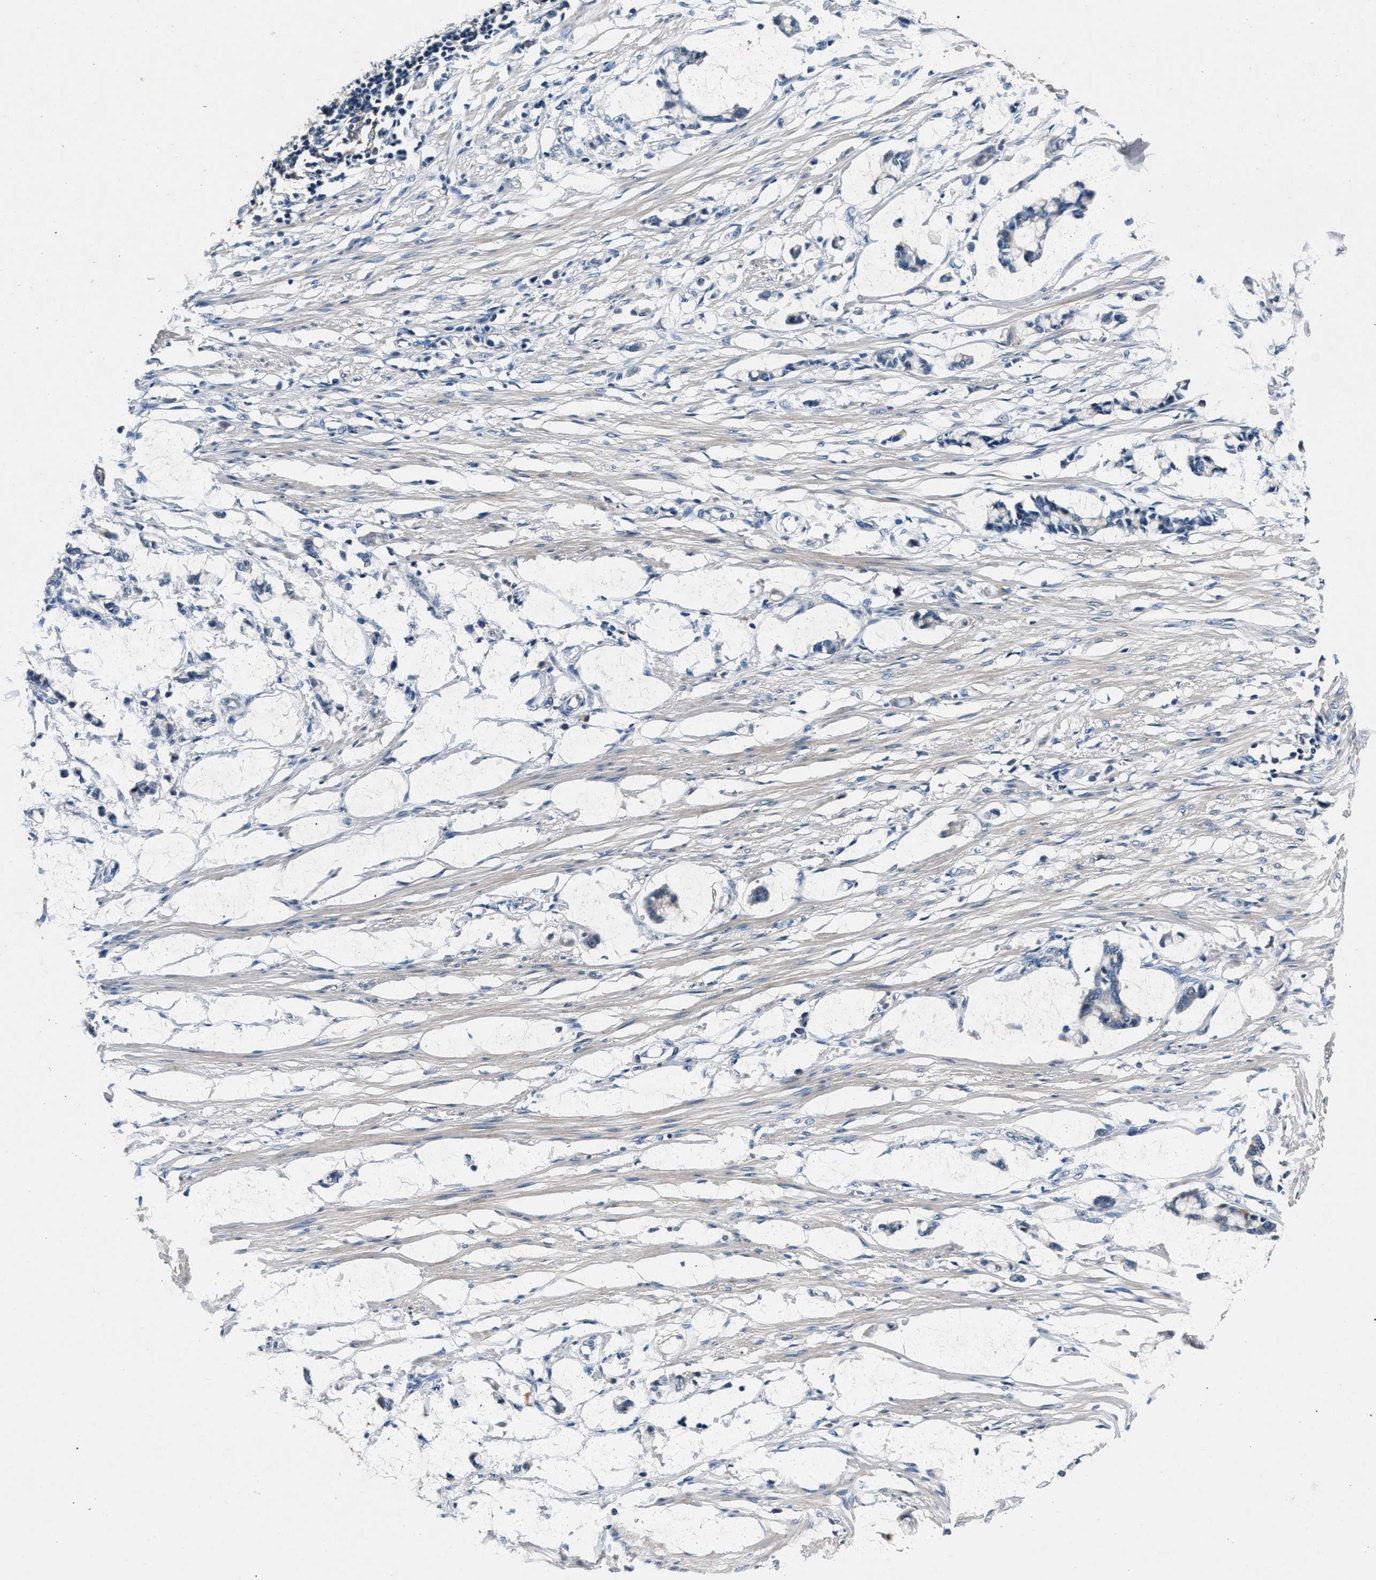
{"staining": {"intensity": "negative", "quantity": "none", "location": "none"}, "tissue": "smooth muscle", "cell_type": "Smooth muscle cells", "image_type": "normal", "snomed": [{"axis": "morphology", "description": "Normal tissue, NOS"}, {"axis": "morphology", "description": "Adenocarcinoma, NOS"}, {"axis": "topography", "description": "Smooth muscle"}, {"axis": "topography", "description": "Colon"}], "caption": "Smooth muscle cells show no significant staining in benign smooth muscle.", "gene": "DENND6B", "patient": {"sex": "male", "age": 14}}